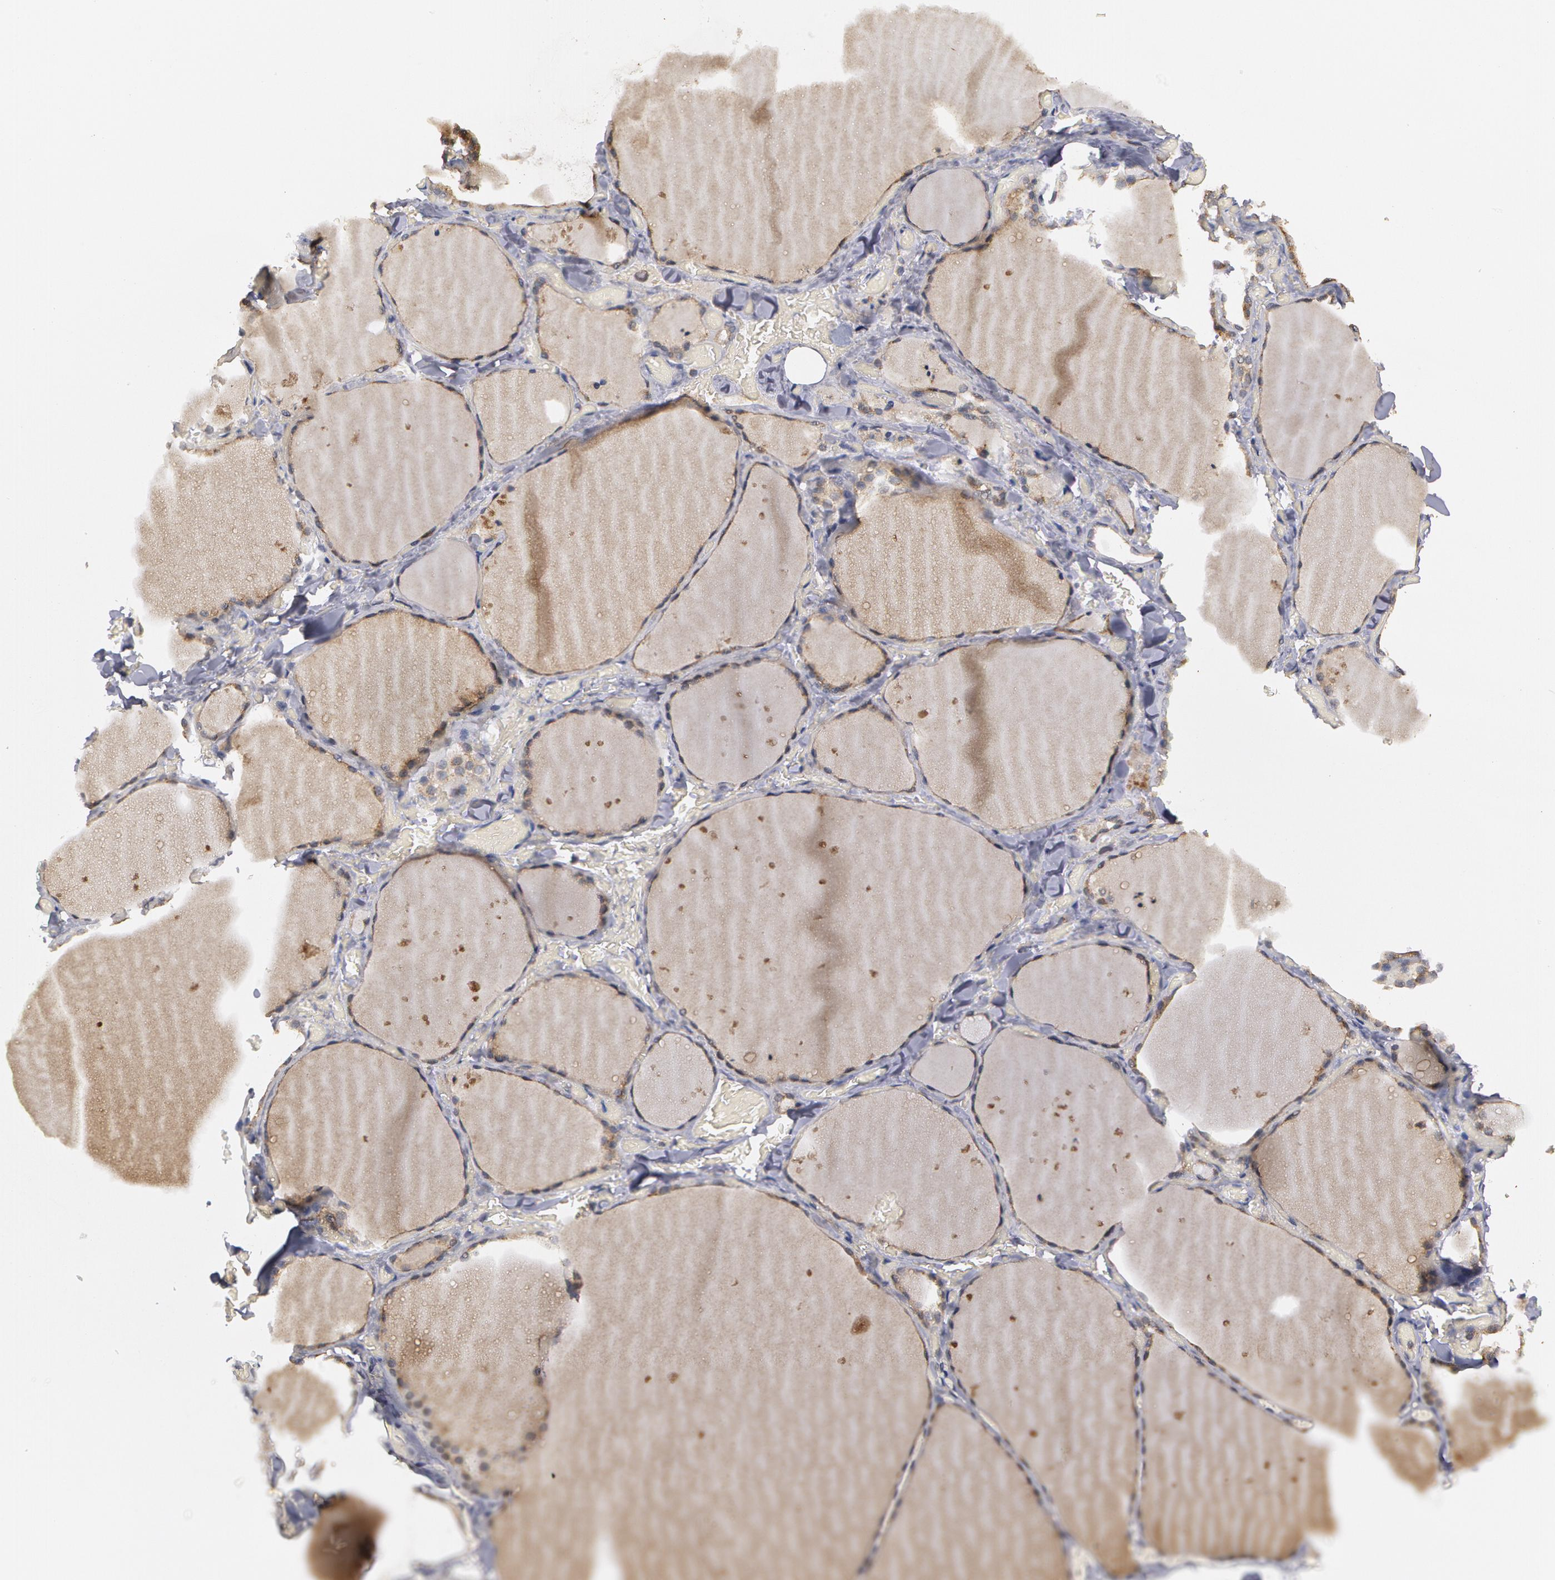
{"staining": {"intensity": "negative", "quantity": "none", "location": "none"}, "tissue": "thyroid gland", "cell_type": "Glandular cells", "image_type": "normal", "snomed": [{"axis": "morphology", "description": "Normal tissue, NOS"}, {"axis": "topography", "description": "Thyroid gland"}], "caption": "A histopathology image of thyroid gland stained for a protein demonstrates no brown staining in glandular cells. The staining was performed using DAB (3,3'-diaminobenzidine) to visualize the protein expression in brown, while the nuclei were stained in blue with hematoxylin (Magnification: 20x).", "gene": "STX5", "patient": {"sex": "male", "age": 34}}